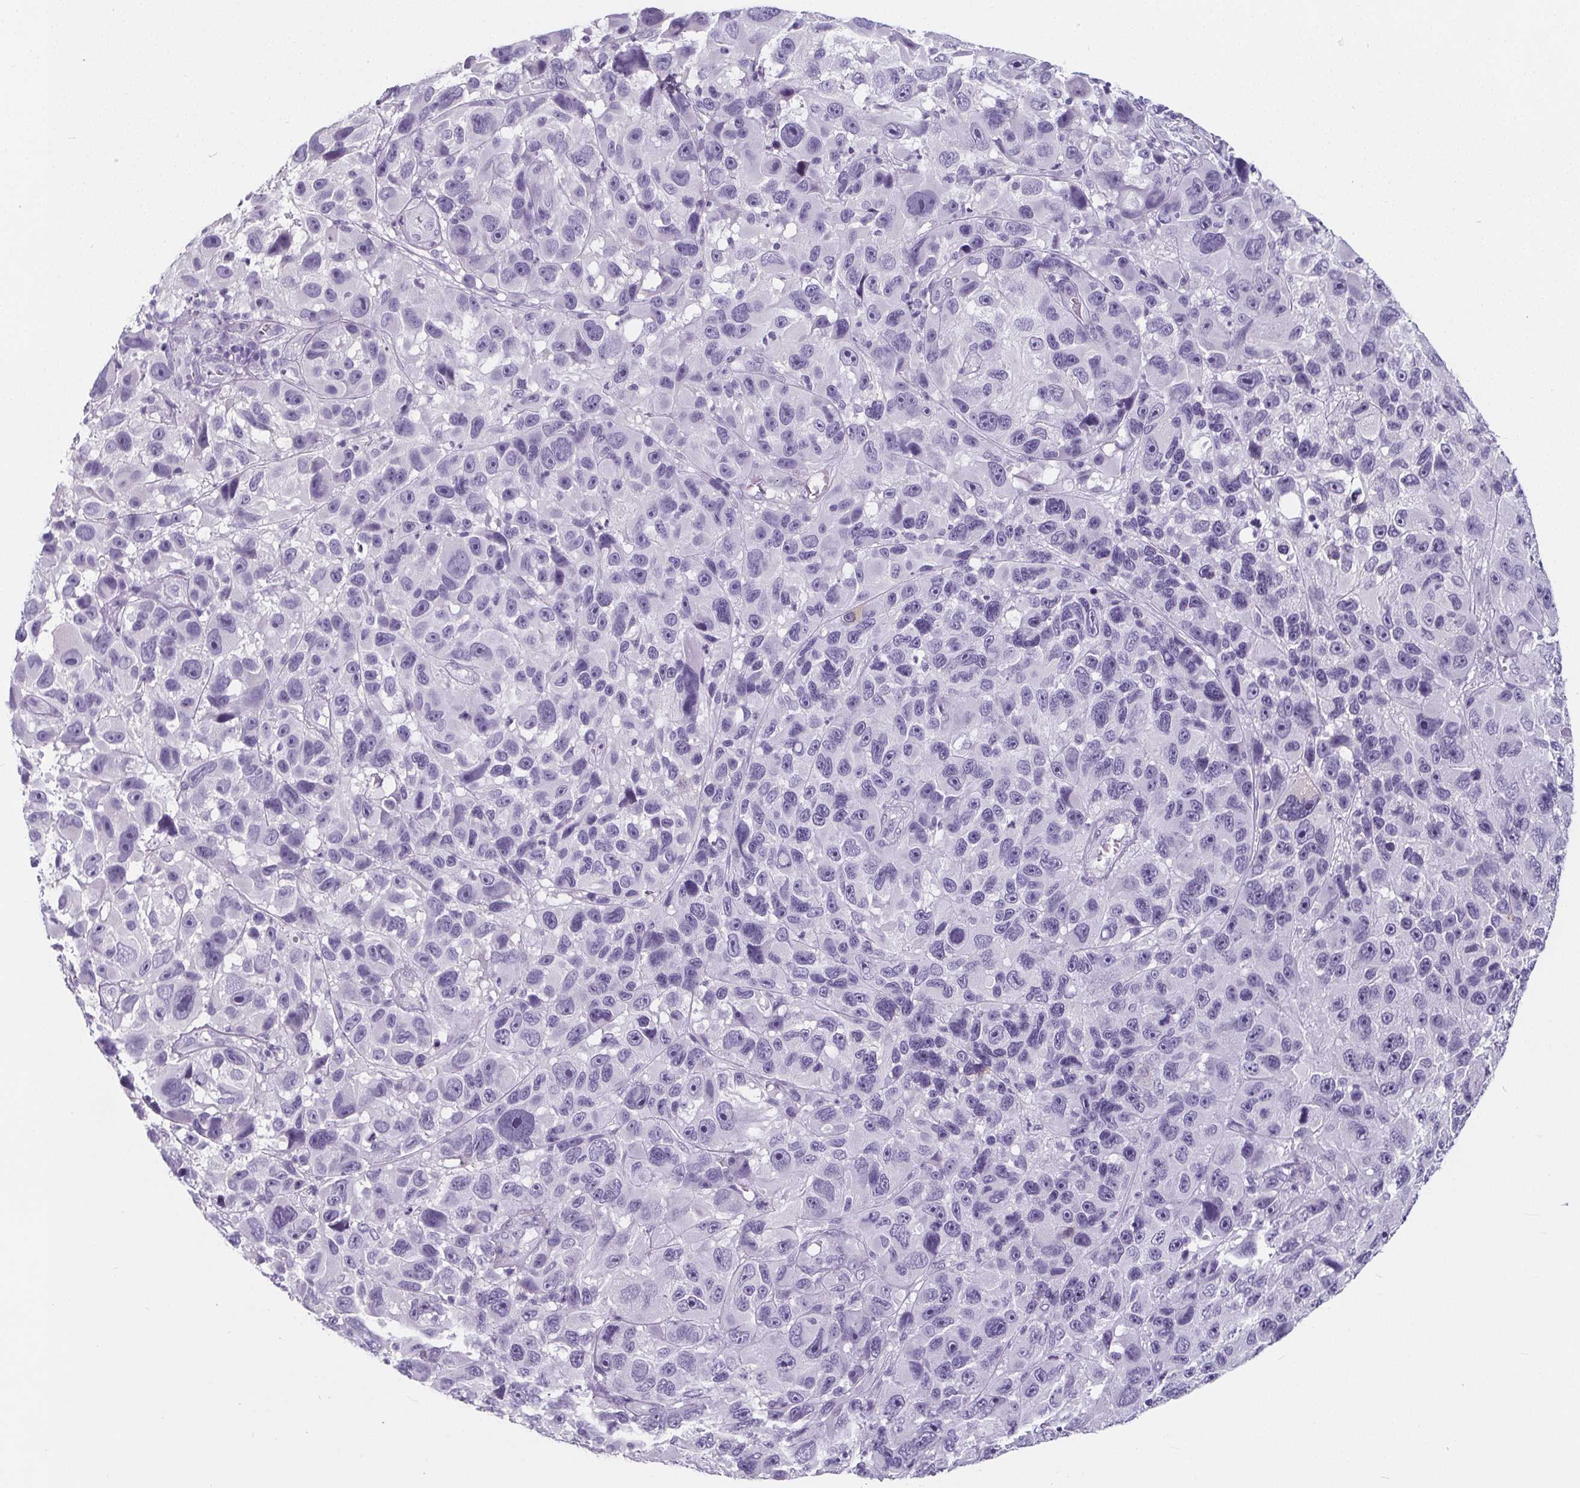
{"staining": {"intensity": "negative", "quantity": "none", "location": "none"}, "tissue": "melanoma", "cell_type": "Tumor cells", "image_type": "cancer", "snomed": [{"axis": "morphology", "description": "Malignant melanoma, NOS"}, {"axis": "topography", "description": "Skin"}], "caption": "Immunohistochemistry (IHC) image of melanoma stained for a protein (brown), which demonstrates no expression in tumor cells. (DAB immunohistochemistry visualized using brightfield microscopy, high magnification).", "gene": "ADRB1", "patient": {"sex": "male", "age": 53}}